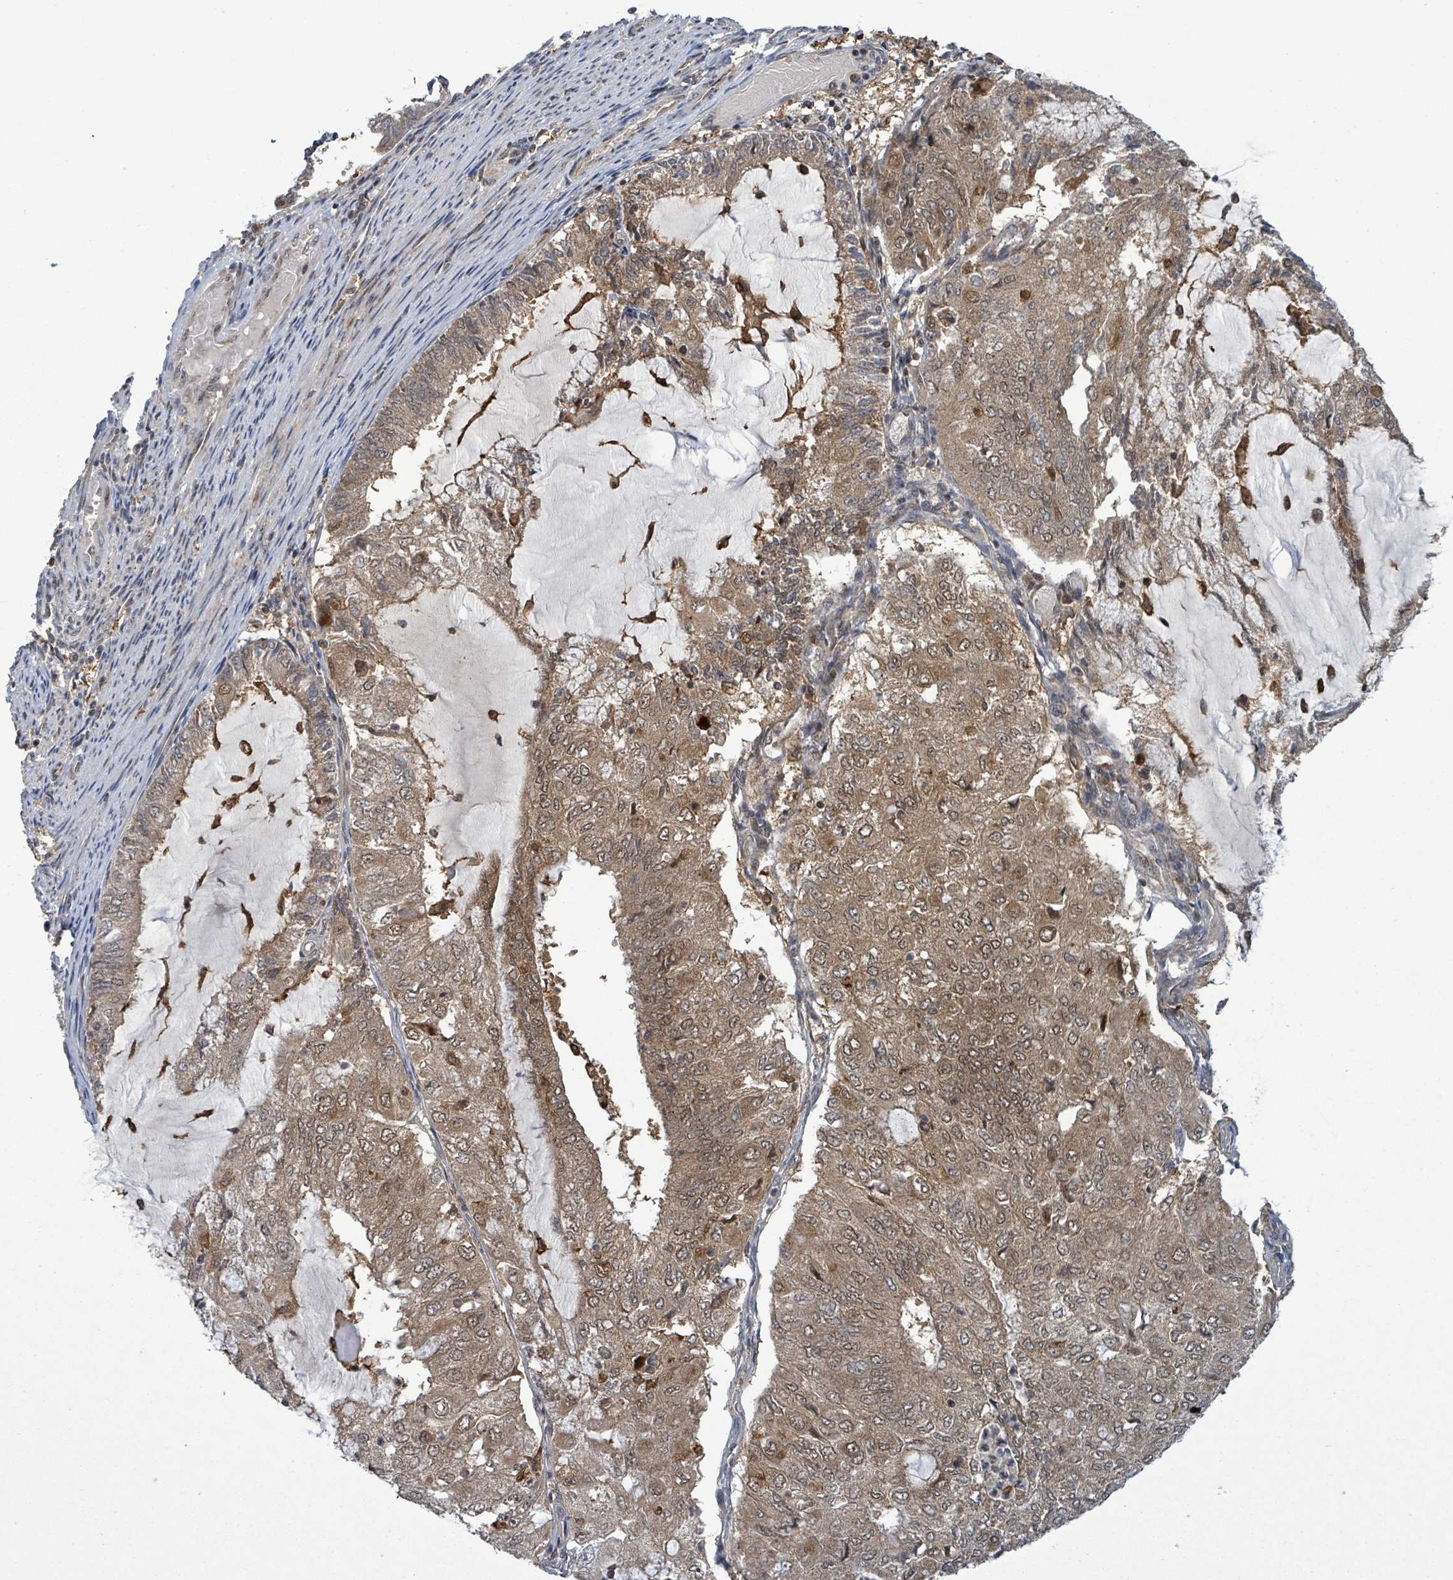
{"staining": {"intensity": "moderate", "quantity": ">75%", "location": "cytoplasmic/membranous,nuclear"}, "tissue": "endometrial cancer", "cell_type": "Tumor cells", "image_type": "cancer", "snomed": [{"axis": "morphology", "description": "Adenocarcinoma, NOS"}, {"axis": "topography", "description": "Endometrium"}], "caption": "A brown stain labels moderate cytoplasmic/membranous and nuclear staining of a protein in endometrial cancer tumor cells.", "gene": "FBXO6", "patient": {"sex": "female", "age": 81}}